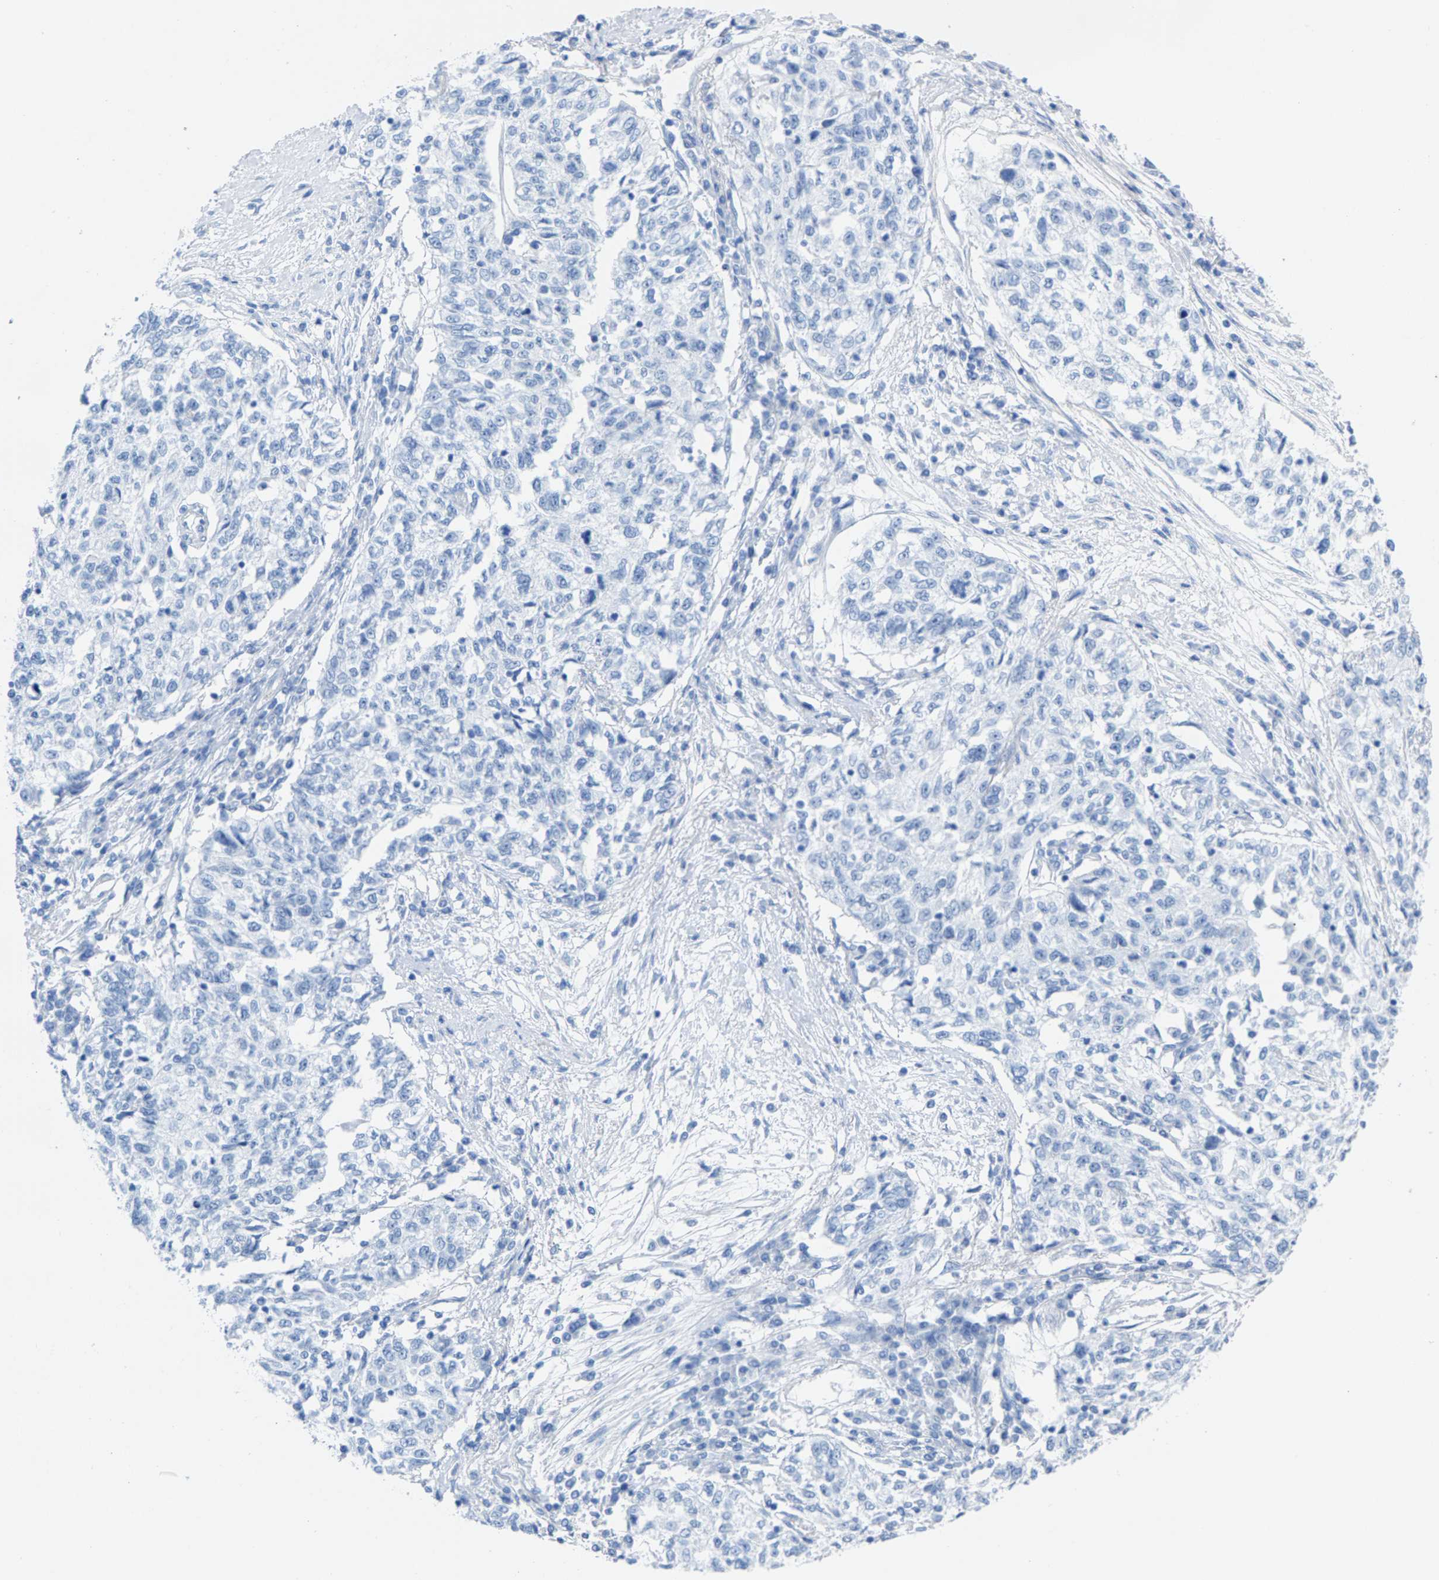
{"staining": {"intensity": "negative", "quantity": "none", "location": "none"}, "tissue": "cervical cancer", "cell_type": "Tumor cells", "image_type": "cancer", "snomed": [{"axis": "morphology", "description": "Squamous cell carcinoma, NOS"}, {"axis": "topography", "description": "Cervix"}], "caption": "Micrograph shows no significant protein expression in tumor cells of cervical squamous cell carcinoma. (DAB immunohistochemistry with hematoxylin counter stain).", "gene": "CPA1", "patient": {"sex": "female", "age": 57}}